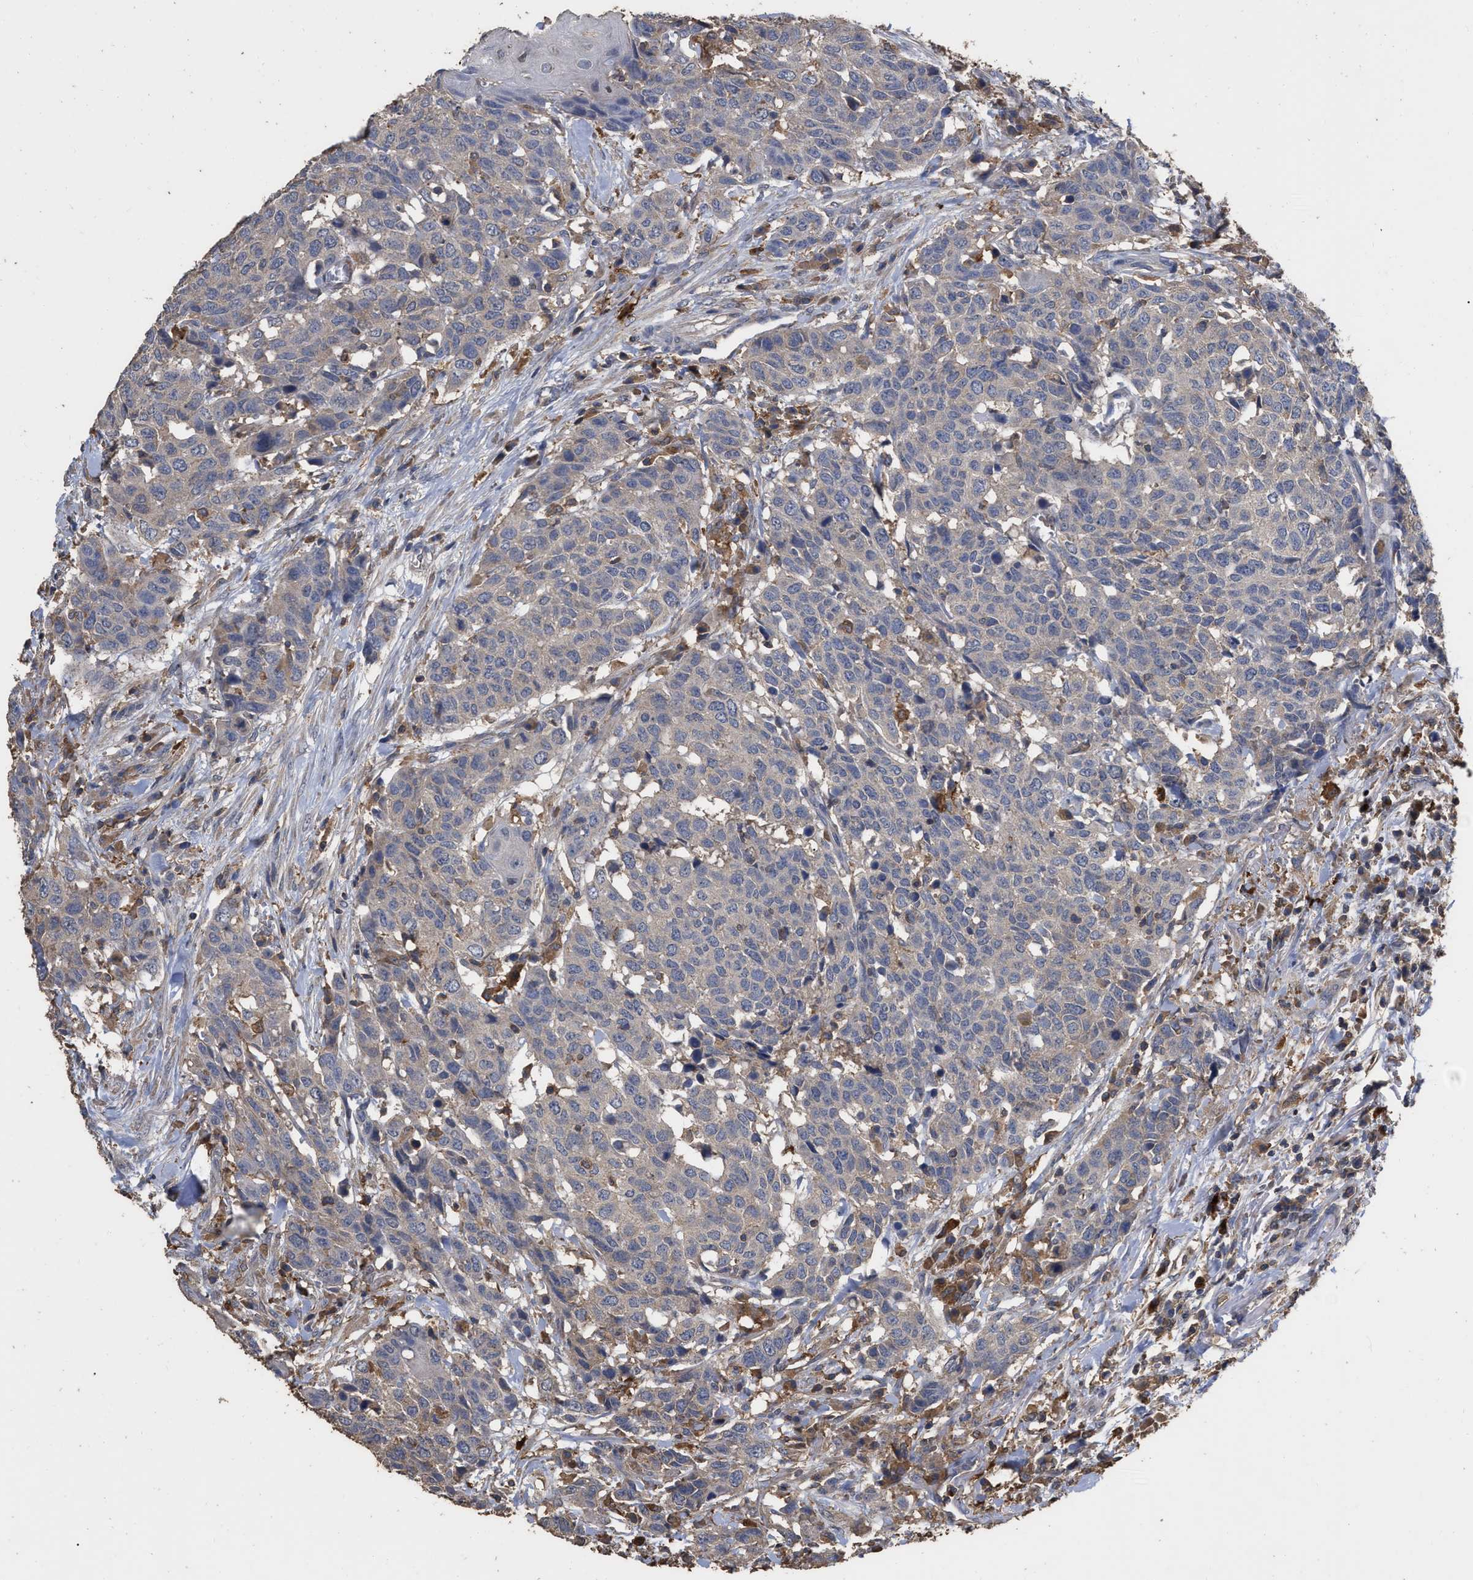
{"staining": {"intensity": "negative", "quantity": "none", "location": "none"}, "tissue": "head and neck cancer", "cell_type": "Tumor cells", "image_type": "cancer", "snomed": [{"axis": "morphology", "description": "Squamous cell carcinoma, NOS"}, {"axis": "topography", "description": "Head-Neck"}], "caption": "High magnification brightfield microscopy of head and neck cancer stained with DAB (3,3'-diaminobenzidine) (brown) and counterstained with hematoxylin (blue): tumor cells show no significant staining. (DAB IHC with hematoxylin counter stain).", "gene": "GPR179", "patient": {"sex": "male", "age": 66}}